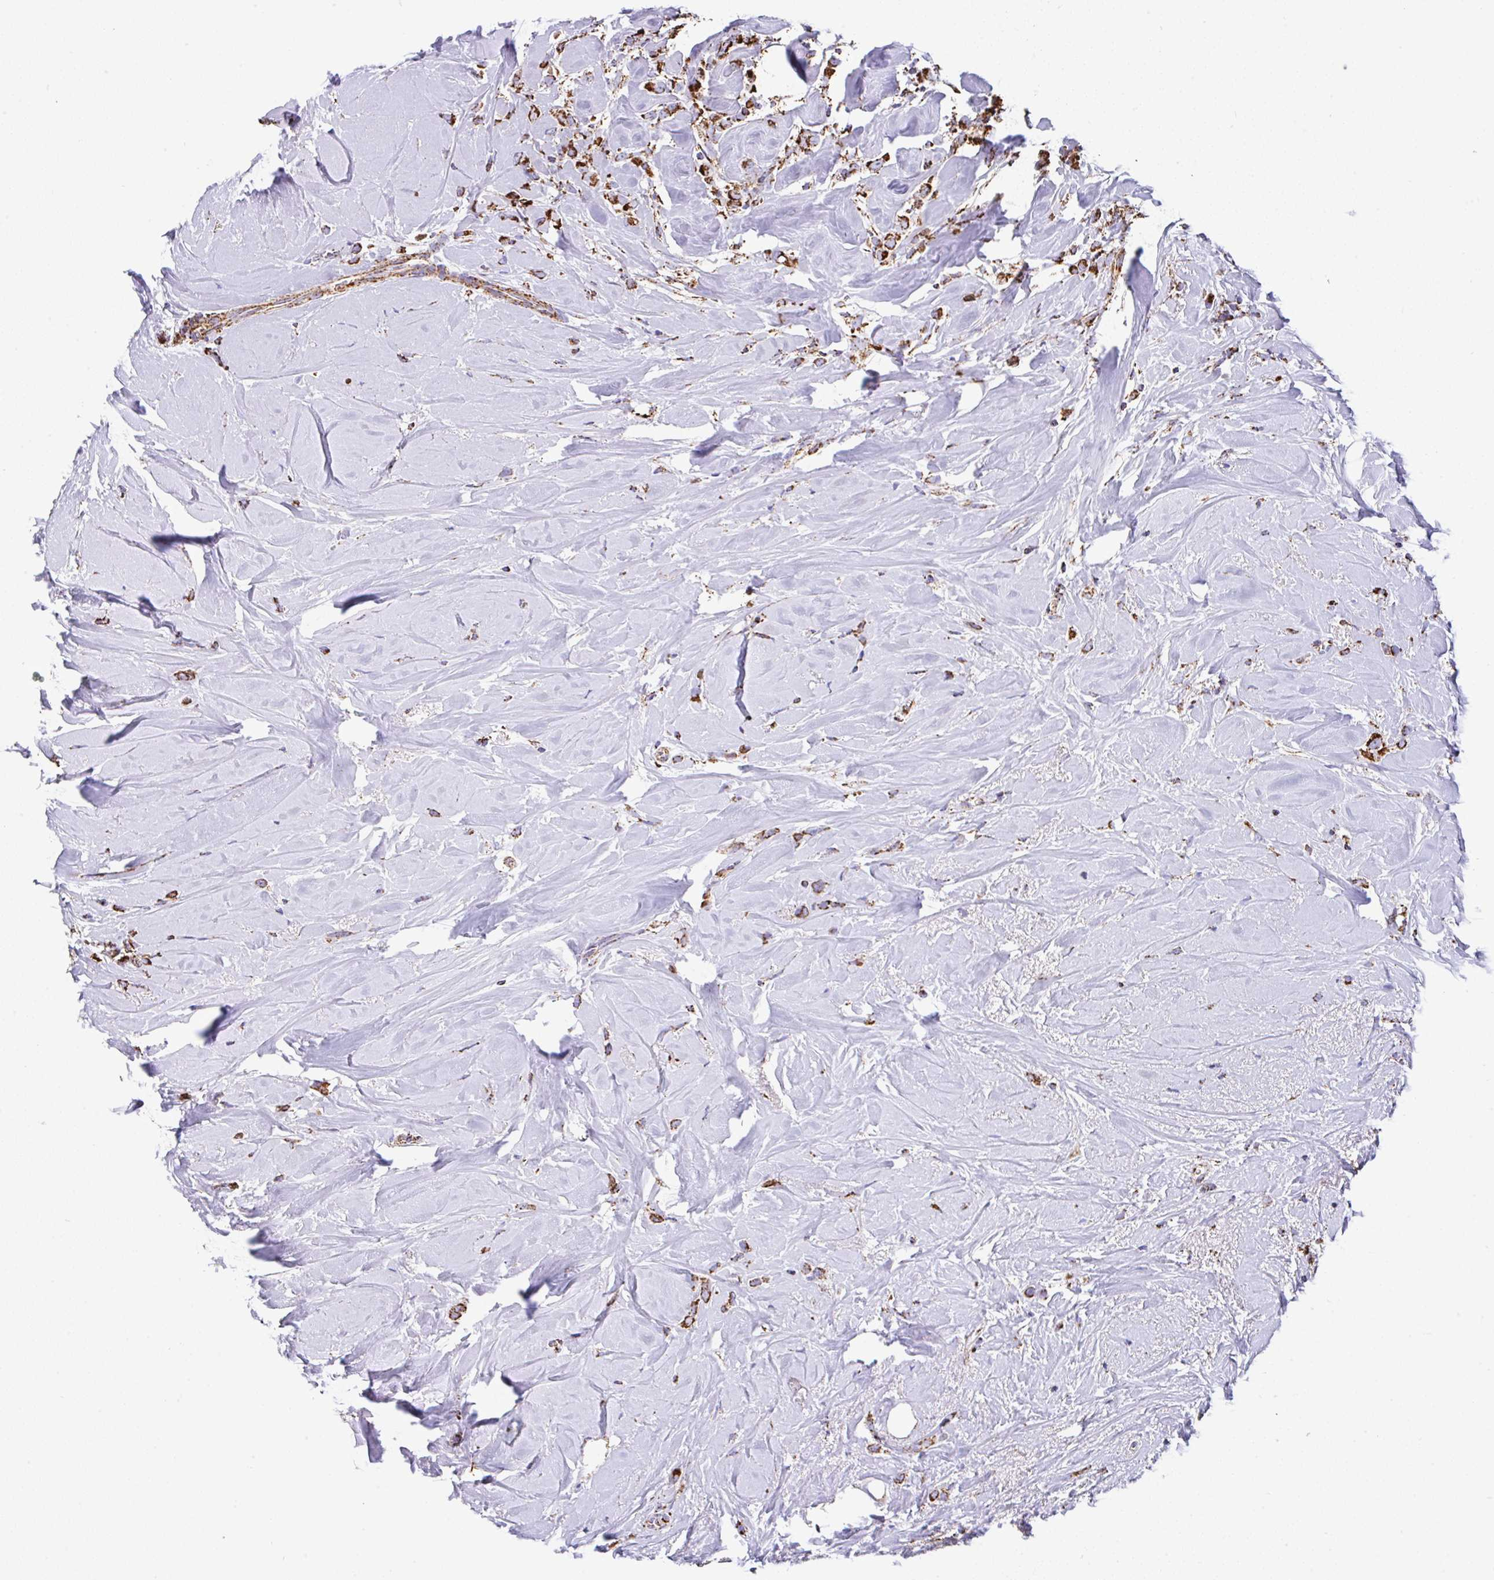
{"staining": {"intensity": "strong", "quantity": ">75%", "location": "cytoplasmic/membranous"}, "tissue": "breast cancer", "cell_type": "Tumor cells", "image_type": "cancer", "snomed": [{"axis": "morphology", "description": "Duct carcinoma"}, {"axis": "topography", "description": "Breast"}], "caption": "Protein staining of breast cancer (invasive ductal carcinoma) tissue reveals strong cytoplasmic/membranous expression in approximately >75% of tumor cells.", "gene": "ANKRD33B", "patient": {"sex": "female", "age": 80}}